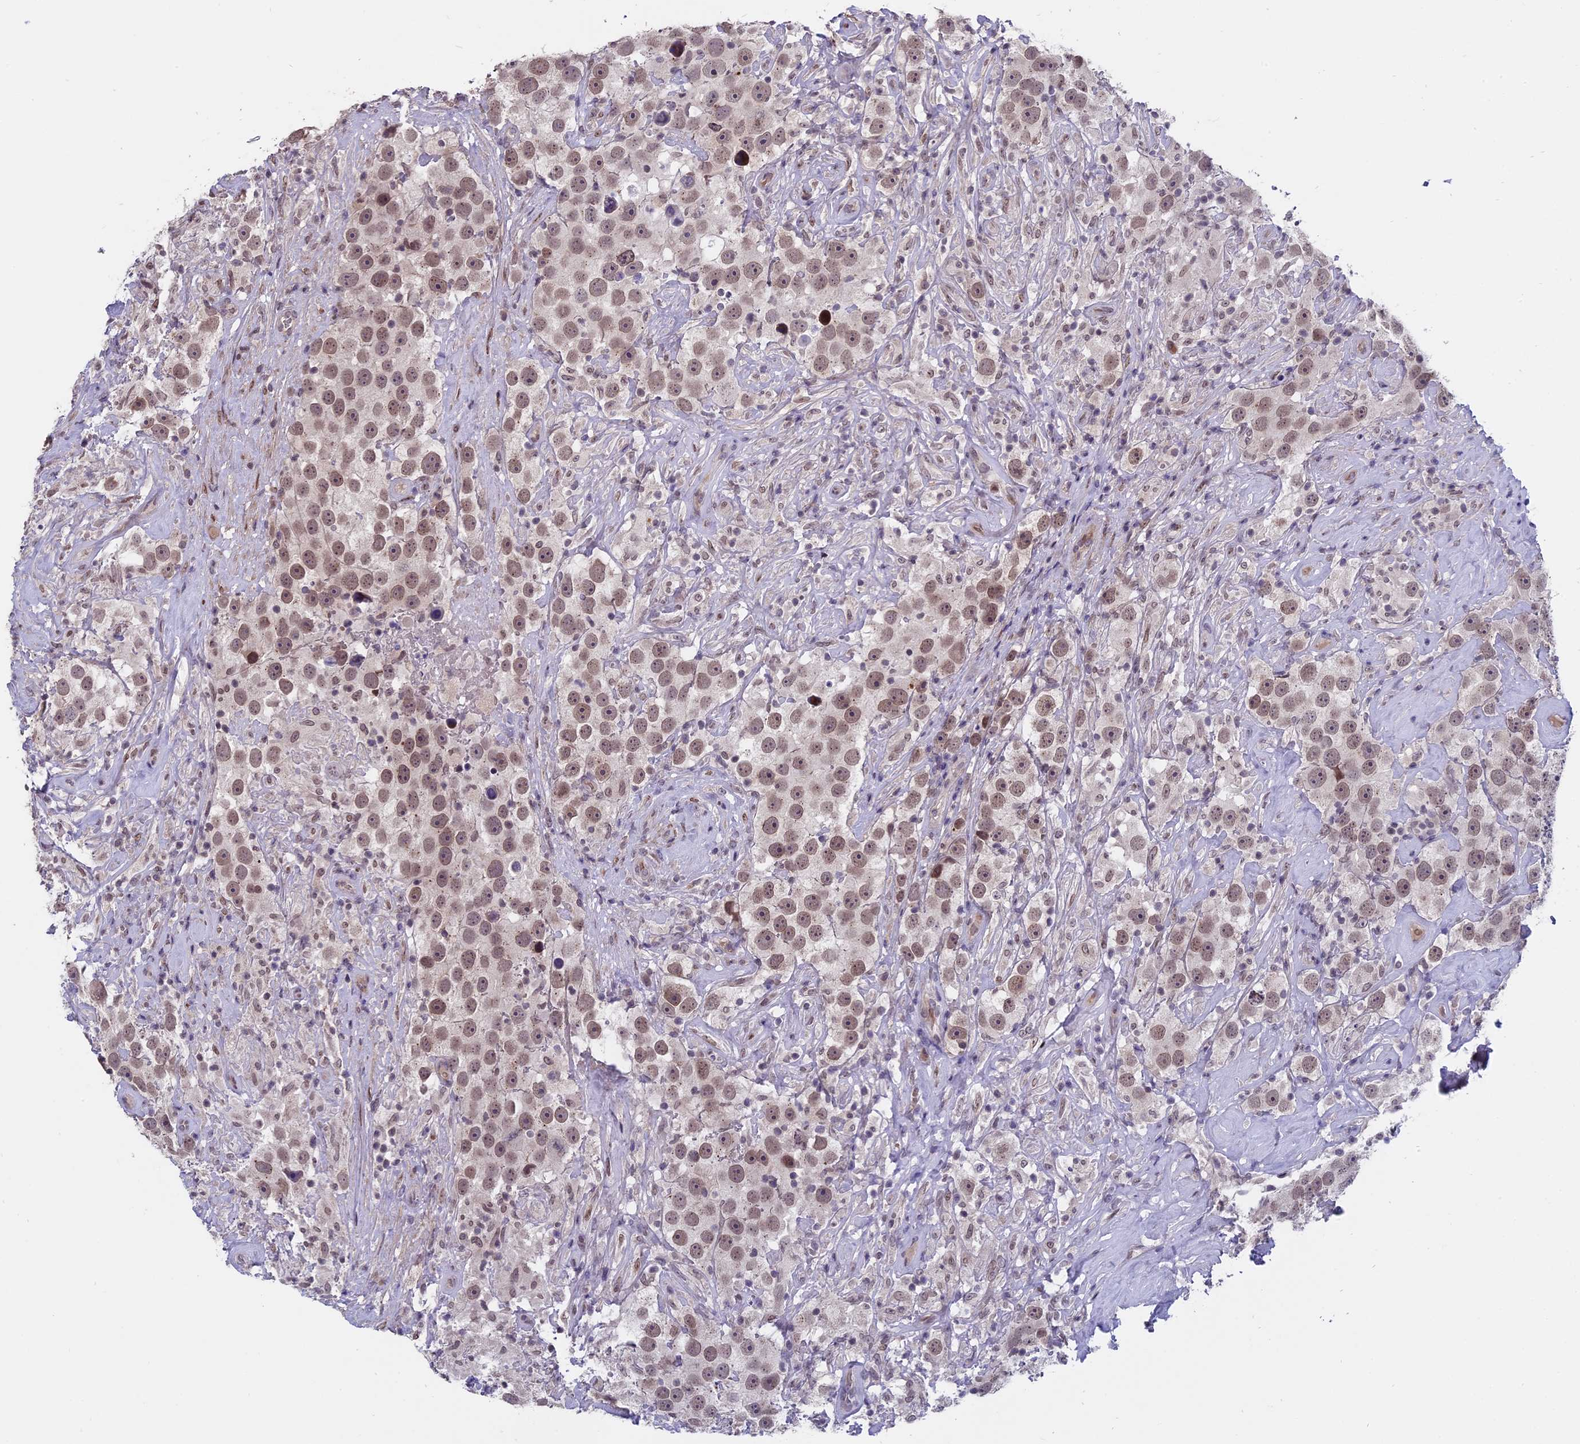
{"staining": {"intensity": "moderate", "quantity": ">75%", "location": "nuclear"}, "tissue": "testis cancer", "cell_type": "Tumor cells", "image_type": "cancer", "snomed": [{"axis": "morphology", "description": "Seminoma, NOS"}, {"axis": "topography", "description": "Testis"}], "caption": "Protein expression analysis of testis seminoma exhibits moderate nuclear staining in about >75% of tumor cells.", "gene": "PYGO1", "patient": {"sex": "male", "age": 49}}